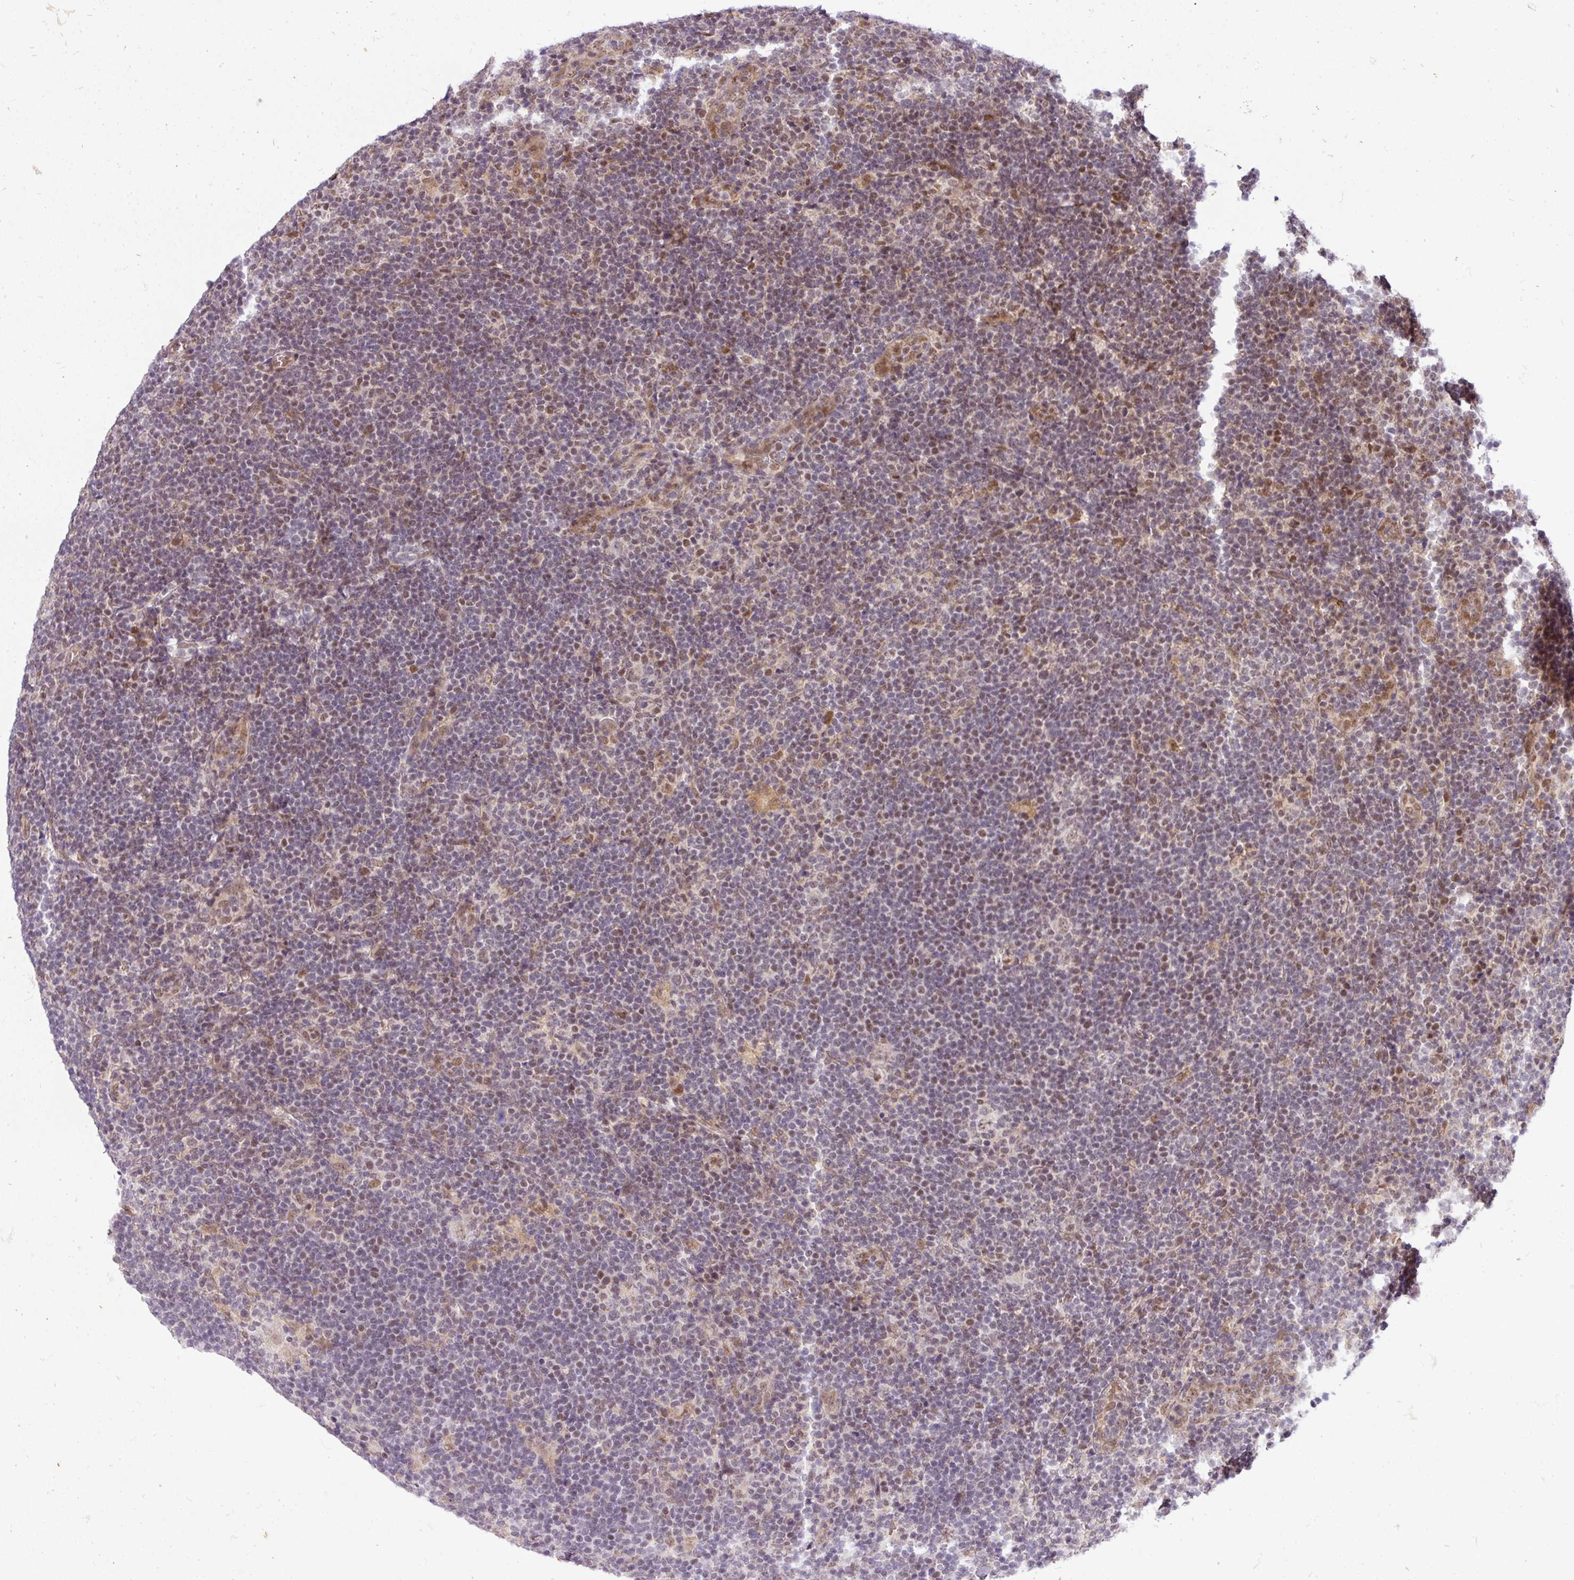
{"staining": {"intensity": "weak", "quantity": "25%-75%", "location": "nuclear"}, "tissue": "lymphoma", "cell_type": "Tumor cells", "image_type": "cancer", "snomed": [{"axis": "morphology", "description": "Hodgkin's disease, NOS"}, {"axis": "topography", "description": "Lymph node"}], "caption": "Immunohistochemistry (IHC) photomicrograph of lymphoma stained for a protein (brown), which demonstrates low levels of weak nuclear positivity in about 25%-75% of tumor cells.", "gene": "C1orf226", "patient": {"sex": "female", "age": 57}}